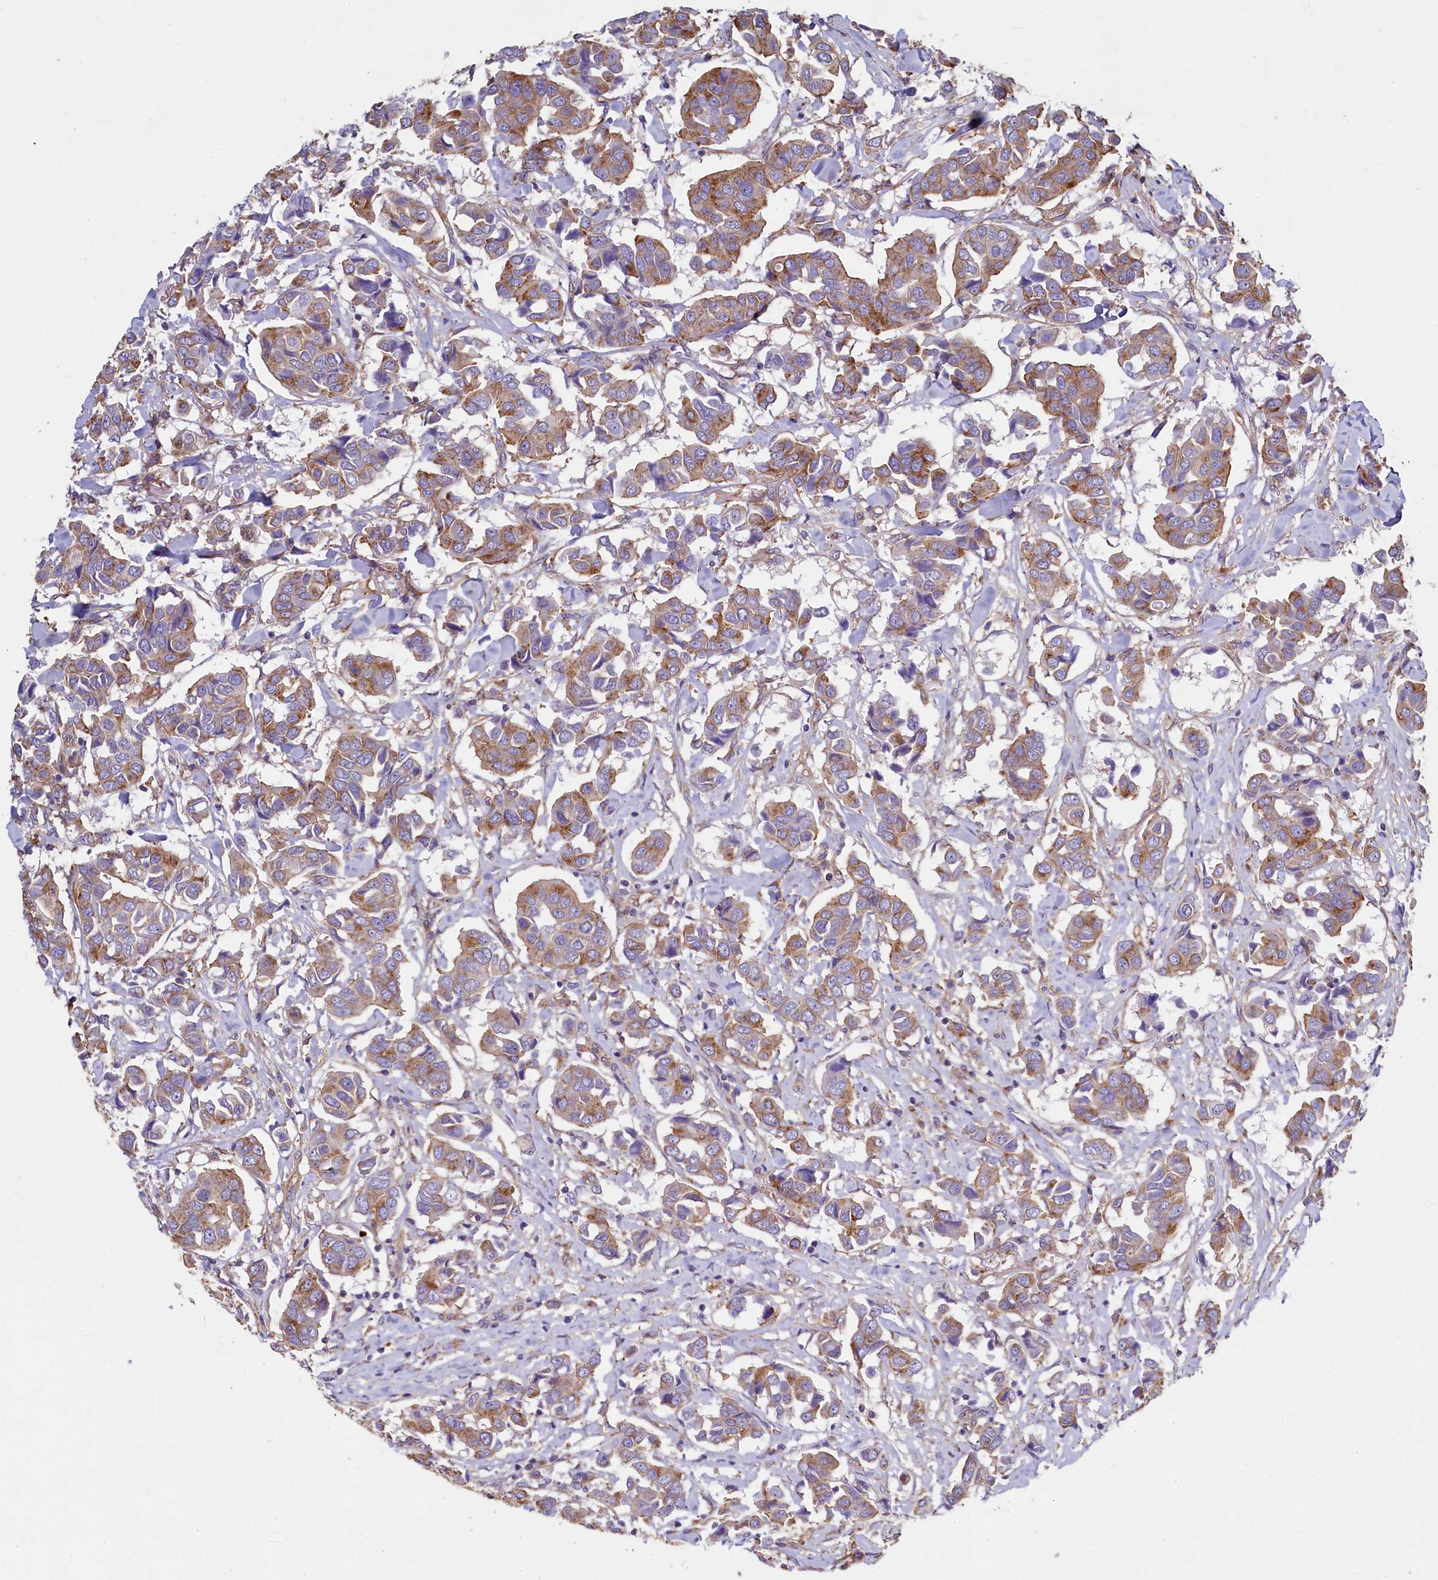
{"staining": {"intensity": "moderate", "quantity": ">75%", "location": "cytoplasmic/membranous"}, "tissue": "breast cancer", "cell_type": "Tumor cells", "image_type": "cancer", "snomed": [{"axis": "morphology", "description": "Duct carcinoma"}, {"axis": "topography", "description": "Breast"}], "caption": "The photomicrograph demonstrates a brown stain indicating the presence of a protein in the cytoplasmic/membranous of tumor cells in breast cancer (invasive ductal carcinoma).", "gene": "GPR21", "patient": {"sex": "female", "age": 80}}